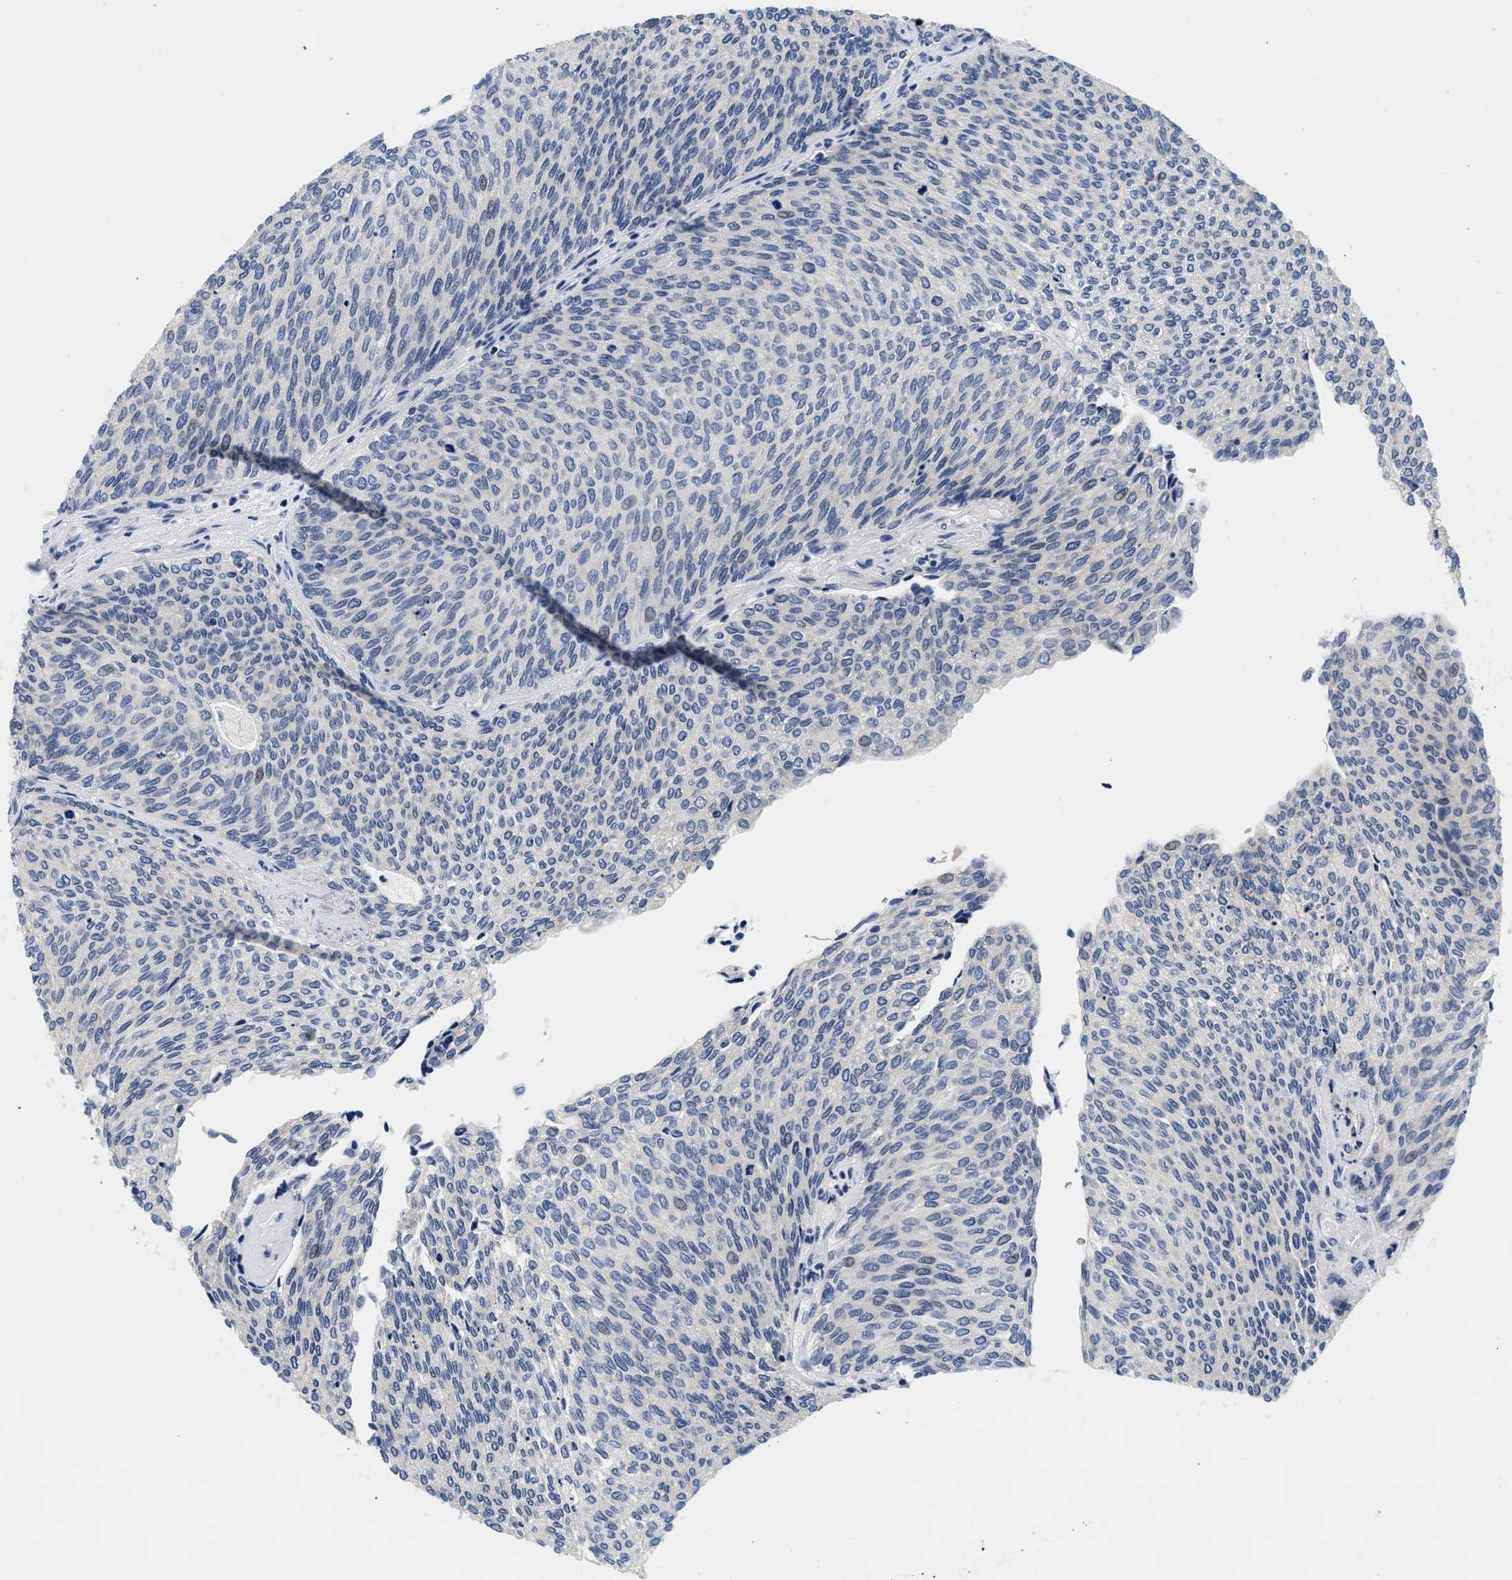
{"staining": {"intensity": "negative", "quantity": "none", "location": "none"}, "tissue": "urothelial cancer", "cell_type": "Tumor cells", "image_type": "cancer", "snomed": [{"axis": "morphology", "description": "Urothelial carcinoma, Low grade"}, {"axis": "topography", "description": "Urinary bladder"}], "caption": "IHC of human urothelial carcinoma (low-grade) displays no positivity in tumor cells. (DAB immunohistochemistry (IHC) with hematoxylin counter stain).", "gene": "PDP1", "patient": {"sex": "female", "age": 79}}